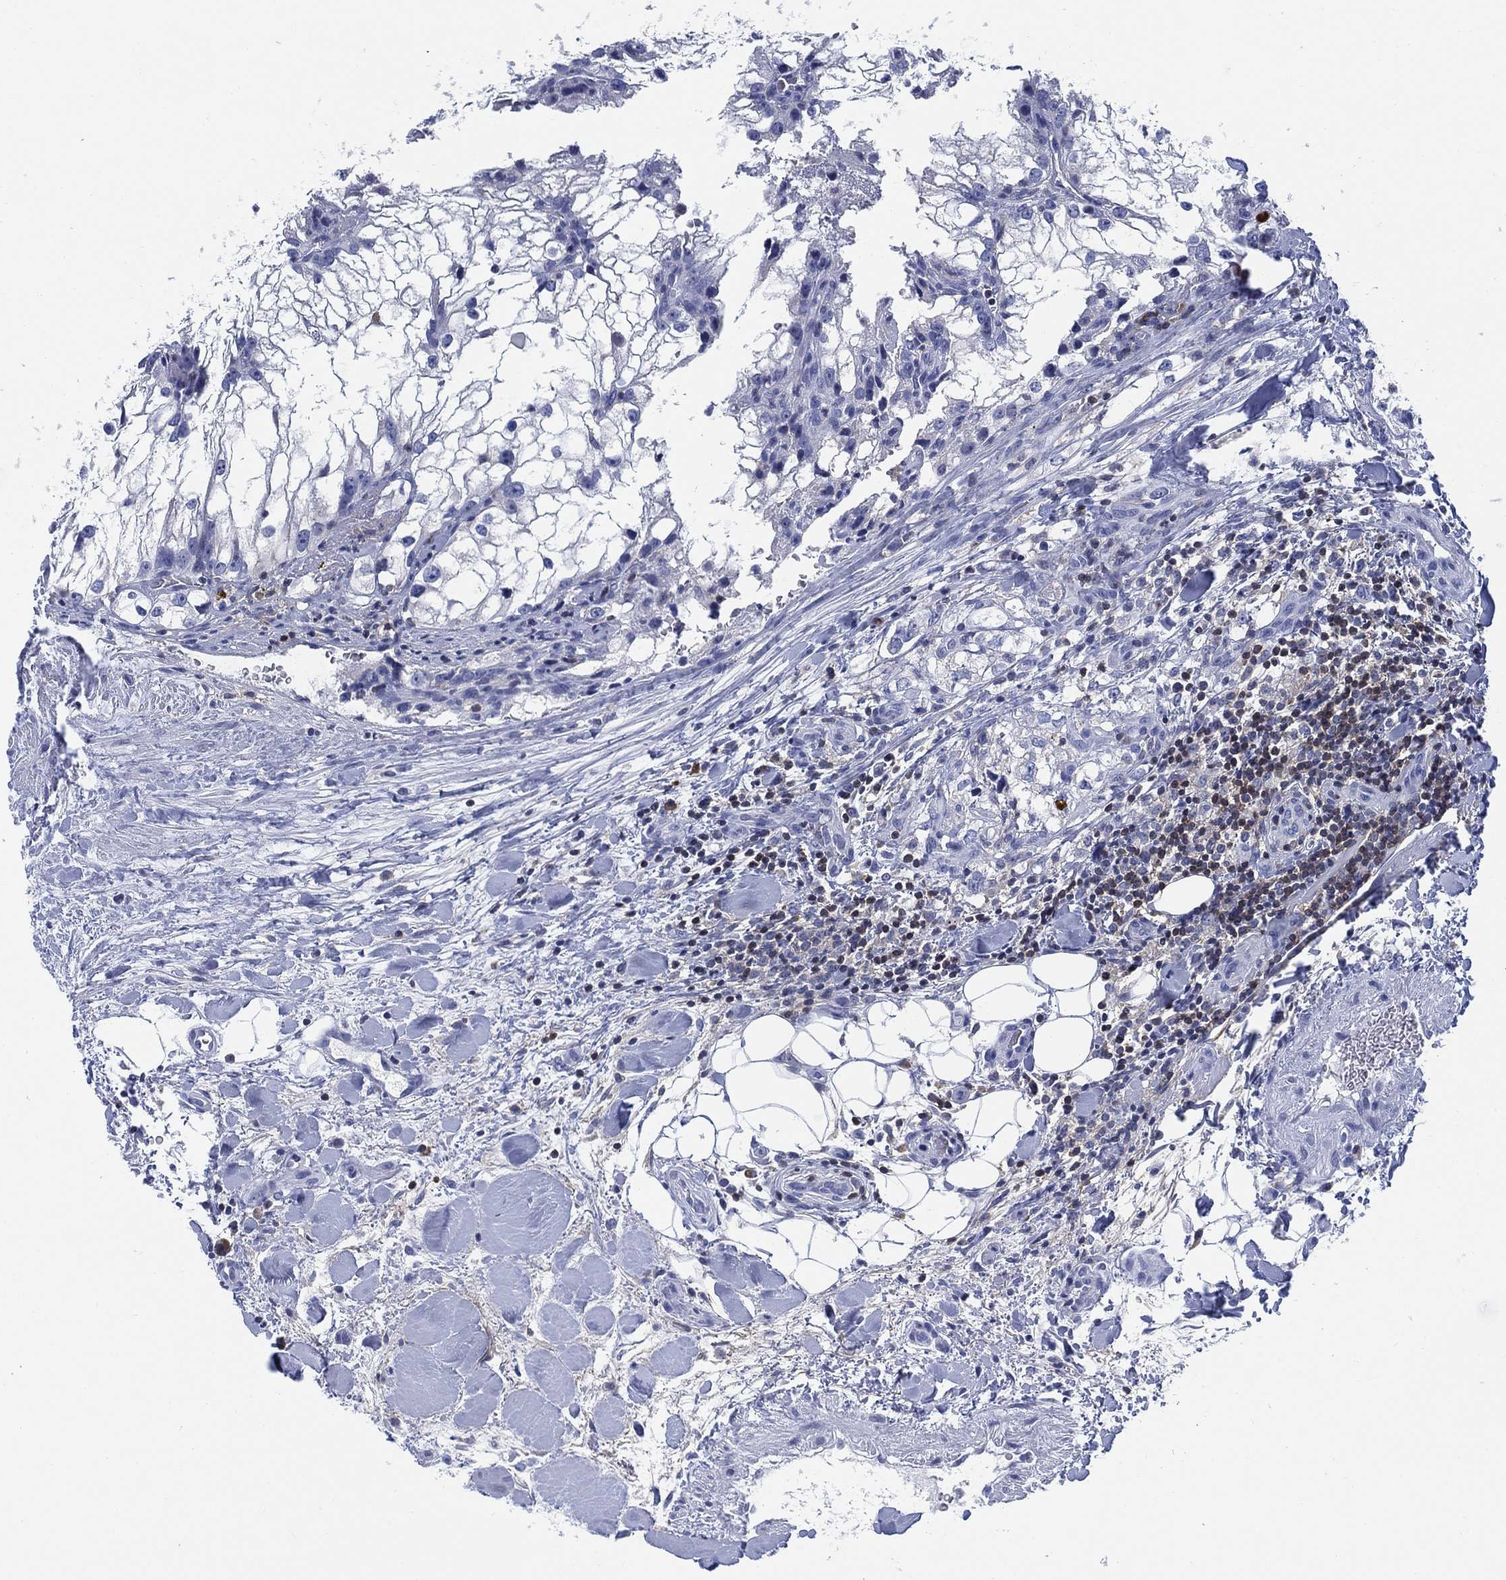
{"staining": {"intensity": "negative", "quantity": "none", "location": "none"}, "tissue": "renal cancer", "cell_type": "Tumor cells", "image_type": "cancer", "snomed": [{"axis": "morphology", "description": "Adenocarcinoma, NOS"}, {"axis": "topography", "description": "Kidney"}], "caption": "The image exhibits no significant expression in tumor cells of renal cancer. (Stains: DAB immunohistochemistry with hematoxylin counter stain, Microscopy: brightfield microscopy at high magnification).", "gene": "FYB1", "patient": {"sex": "male", "age": 59}}